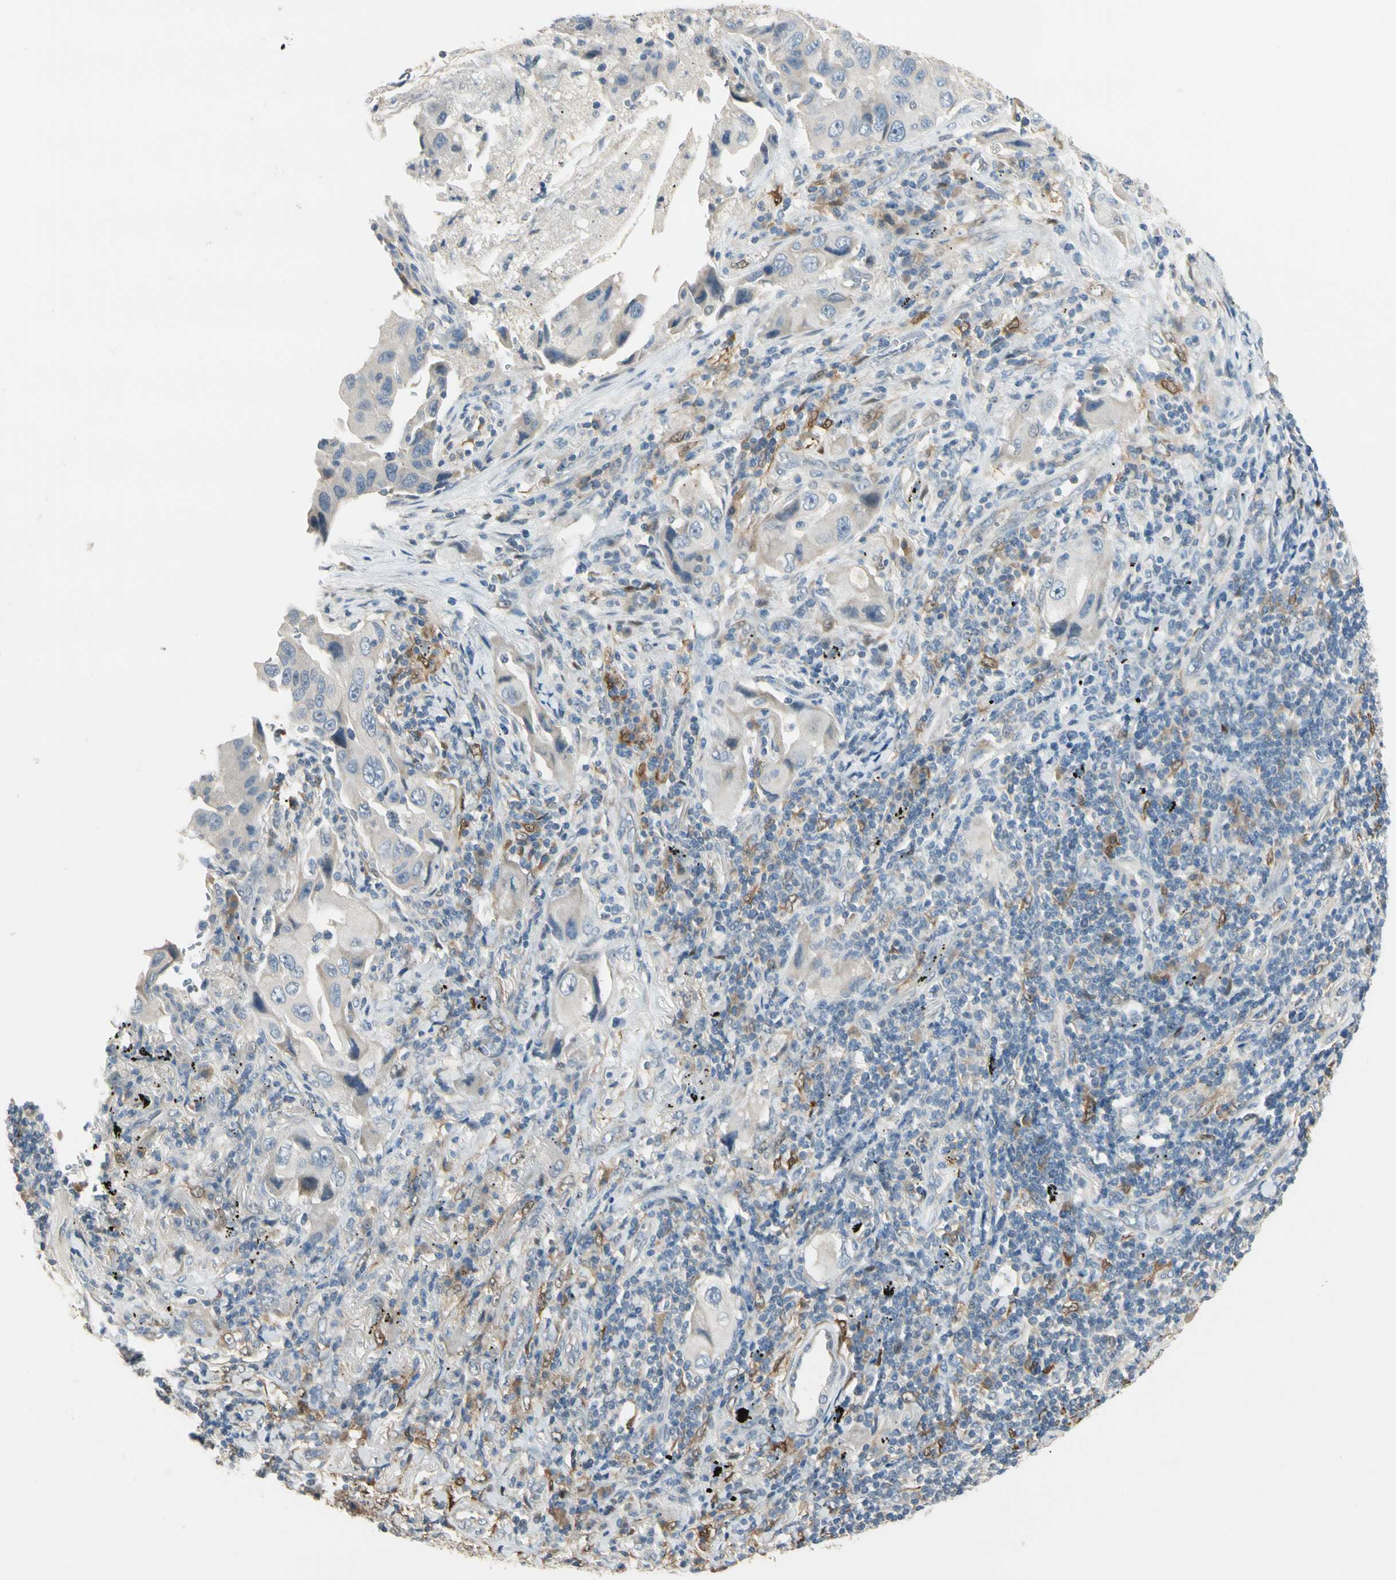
{"staining": {"intensity": "weak", "quantity": "<25%", "location": "cytoplasmic/membranous"}, "tissue": "lung cancer", "cell_type": "Tumor cells", "image_type": "cancer", "snomed": [{"axis": "morphology", "description": "Adenocarcinoma, NOS"}, {"axis": "topography", "description": "Lung"}], "caption": "High magnification brightfield microscopy of lung cancer (adenocarcinoma) stained with DAB (brown) and counterstained with hematoxylin (blue): tumor cells show no significant positivity.", "gene": "GNE", "patient": {"sex": "female", "age": 65}}